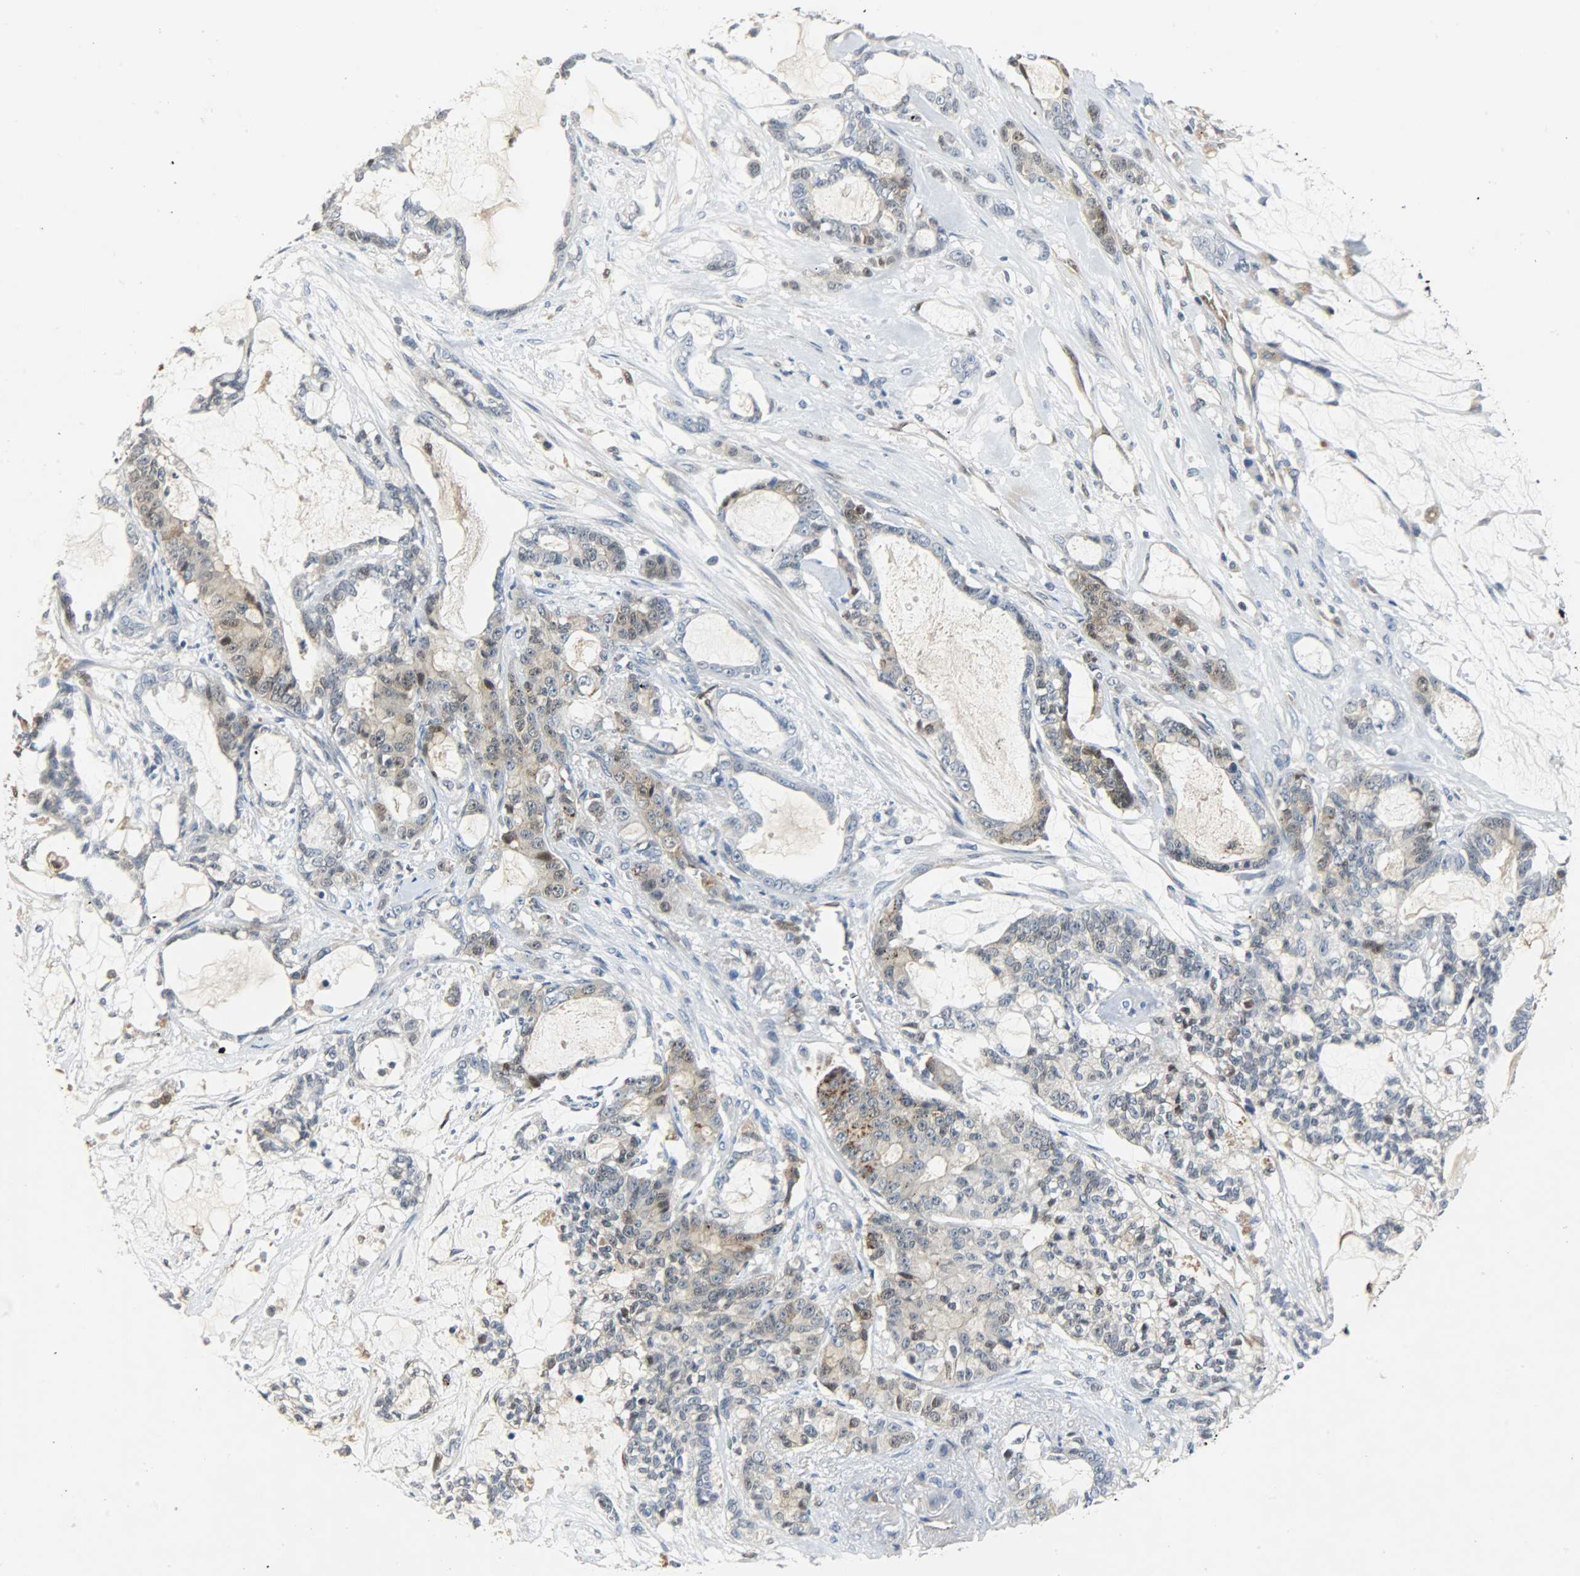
{"staining": {"intensity": "weak", "quantity": "25%-75%", "location": "cytoplasmic/membranous"}, "tissue": "pancreatic cancer", "cell_type": "Tumor cells", "image_type": "cancer", "snomed": [{"axis": "morphology", "description": "Adenocarcinoma, NOS"}, {"axis": "topography", "description": "Pancreas"}], "caption": "An immunohistochemistry image of tumor tissue is shown. Protein staining in brown labels weak cytoplasmic/membranous positivity in pancreatic cancer (adenocarcinoma) within tumor cells. The staining was performed using DAB (3,3'-diaminobenzidine), with brown indicating positive protein expression. Nuclei are stained blue with hematoxylin.", "gene": "EIF4EBP1", "patient": {"sex": "female", "age": 73}}